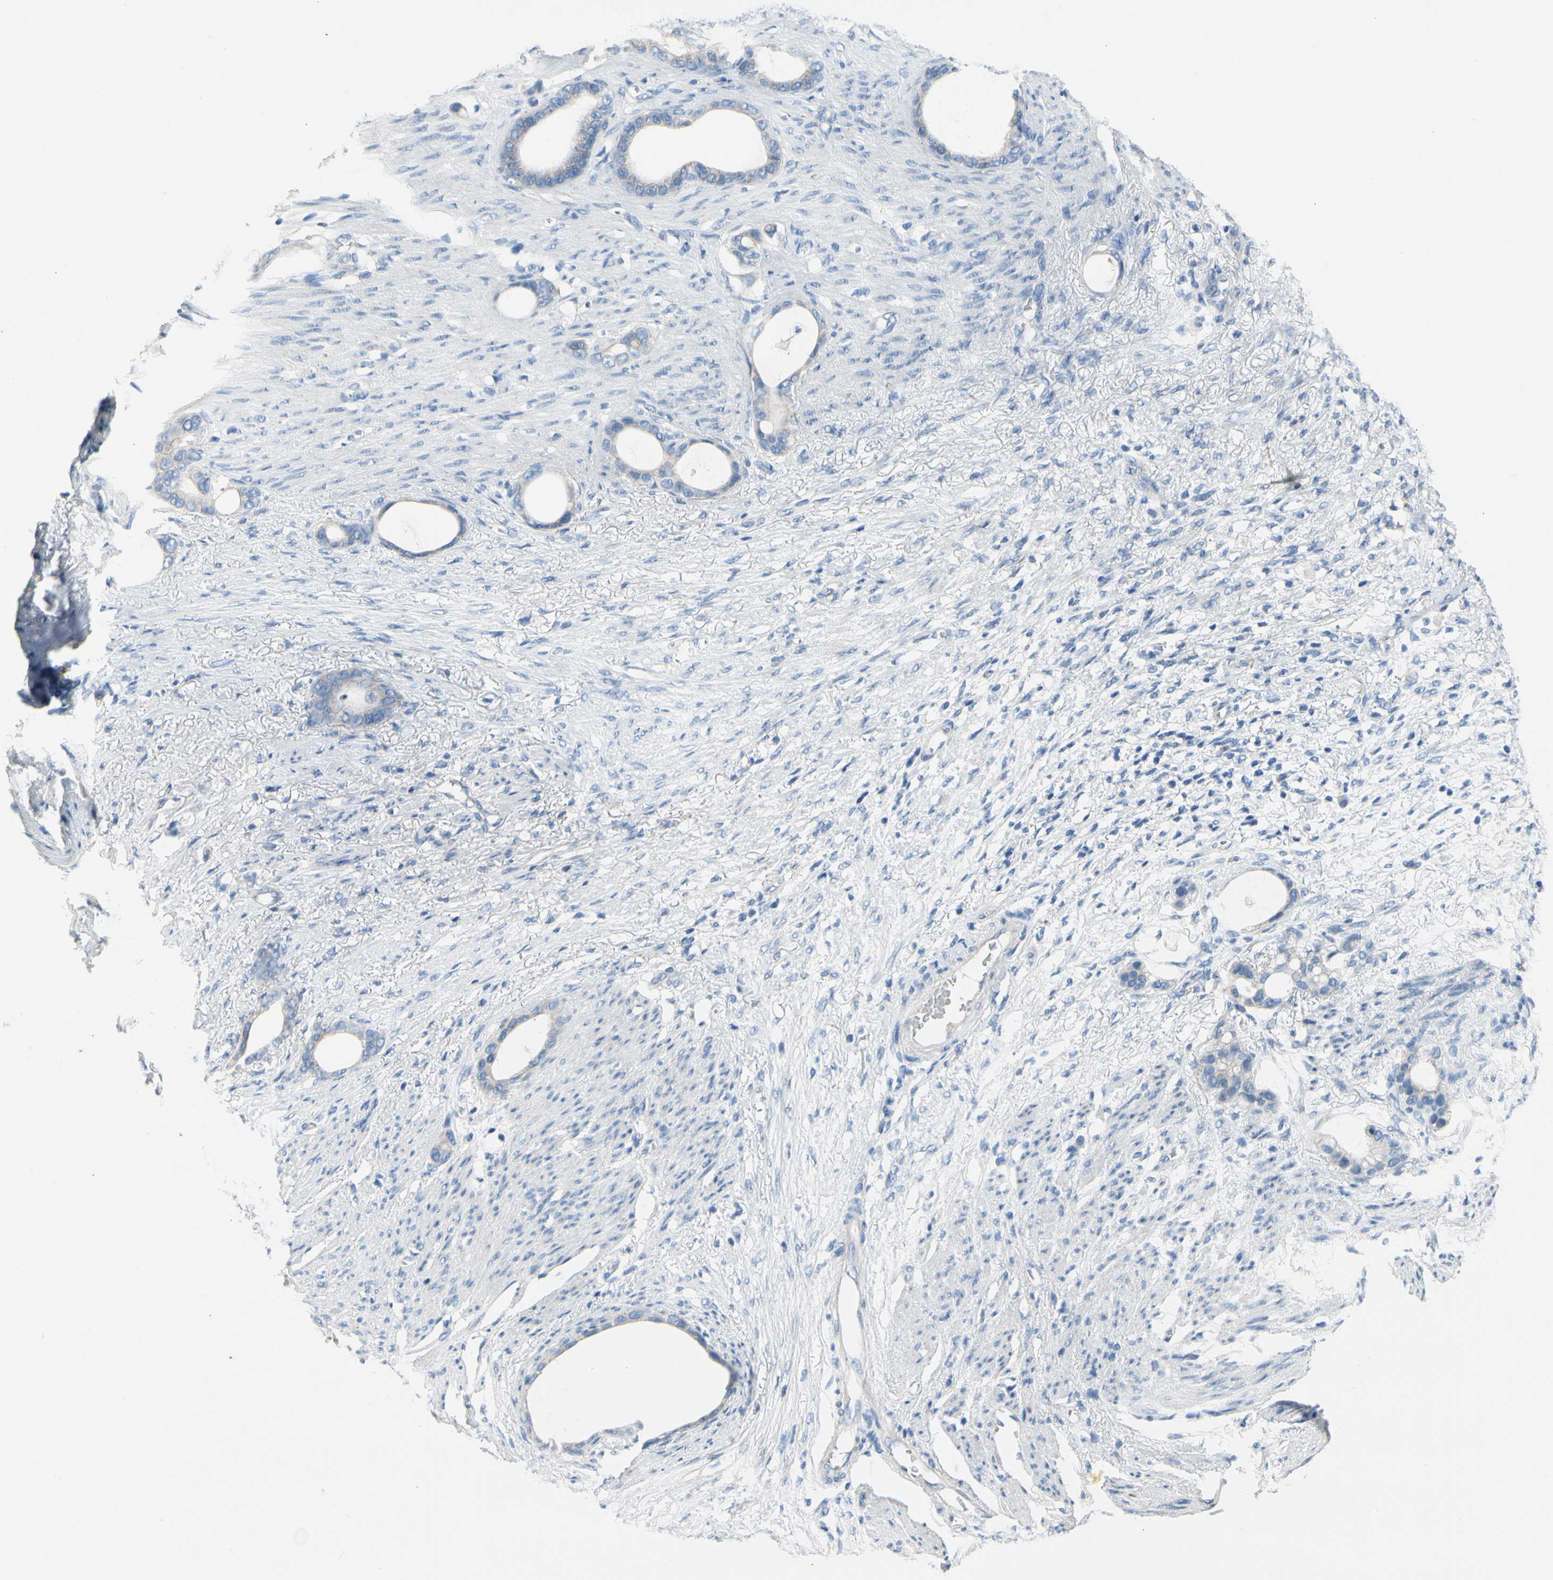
{"staining": {"intensity": "weak", "quantity": "25%-75%", "location": "cytoplasmic/membranous"}, "tissue": "stomach cancer", "cell_type": "Tumor cells", "image_type": "cancer", "snomed": [{"axis": "morphology", "description": "Adenocarcinoma, NOS"}, {"axis": "topography", "description": "Stomach"}], "caption": "Weak cytoplasmic/membranous expression is identified in about 25%-75% of tumor cells in stomach cancer.", "gene": "CA14", "patient": {"sex": "female", "age": 75}}